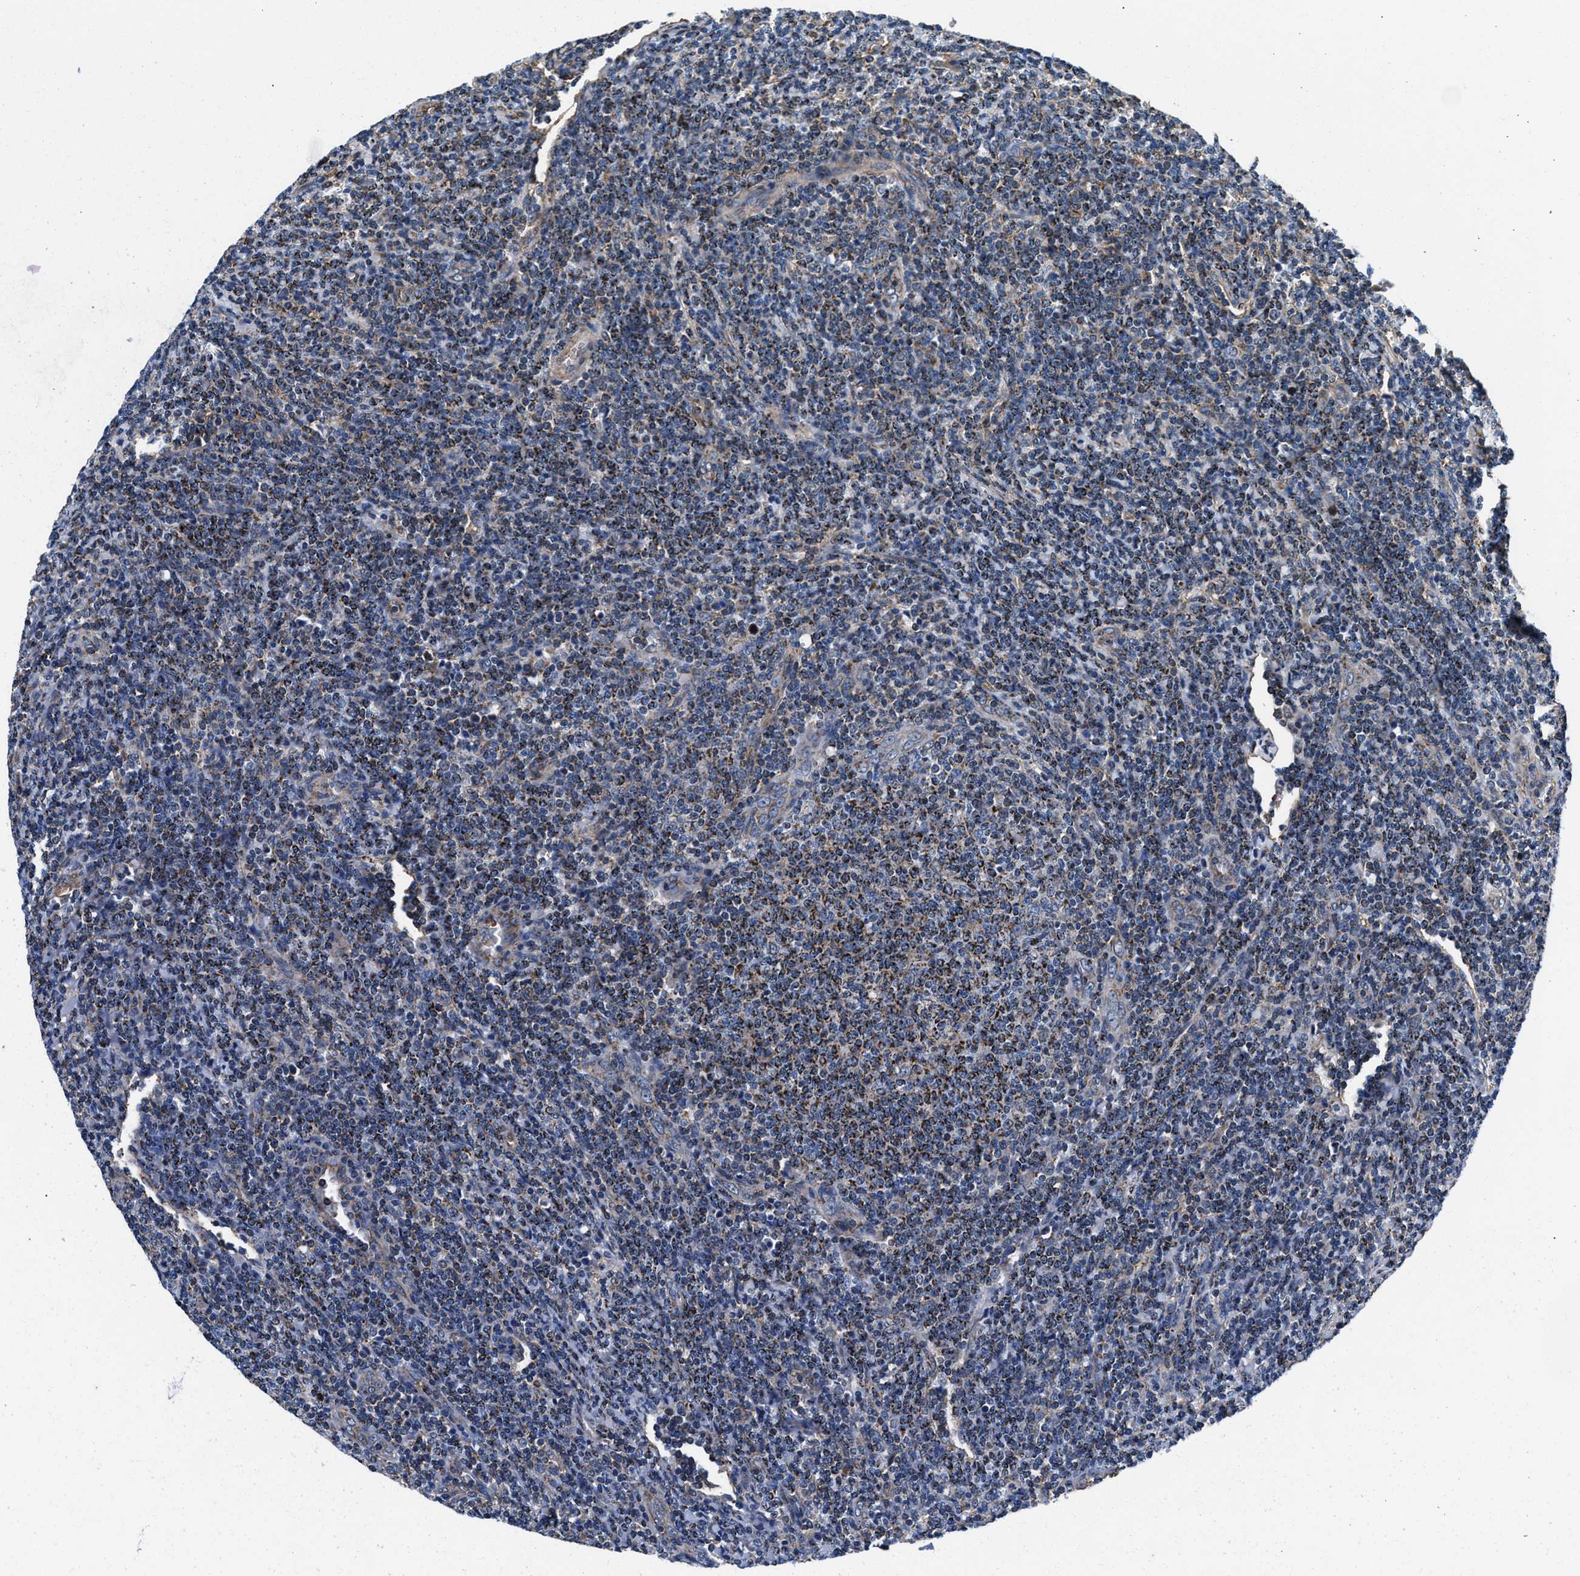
{"staining": {"intensity": "strong", "quantity": "25%-75%", "location": "cytoplasmic/membranous"}, "tissue": "lymphoma", "cell_type": "Tumor cells", "image_type": "cancer", "snomed": [{"axis": "morphology", "description": "Malignant lymphoma, non-Hodgkin's type, Low grade"}, {"axis": "topography", "description": "Lymph node"}], "caption": "Immunohistochemistry (IHC) of low-grade malignant lymphoma, non-Hodgkin's type displays high levels of strong cytoplasmic/membranous positivity in about 25%-75% of tumor cells.", "gene": "NKTR", "patient": {"sex": "male", "age": 66}}